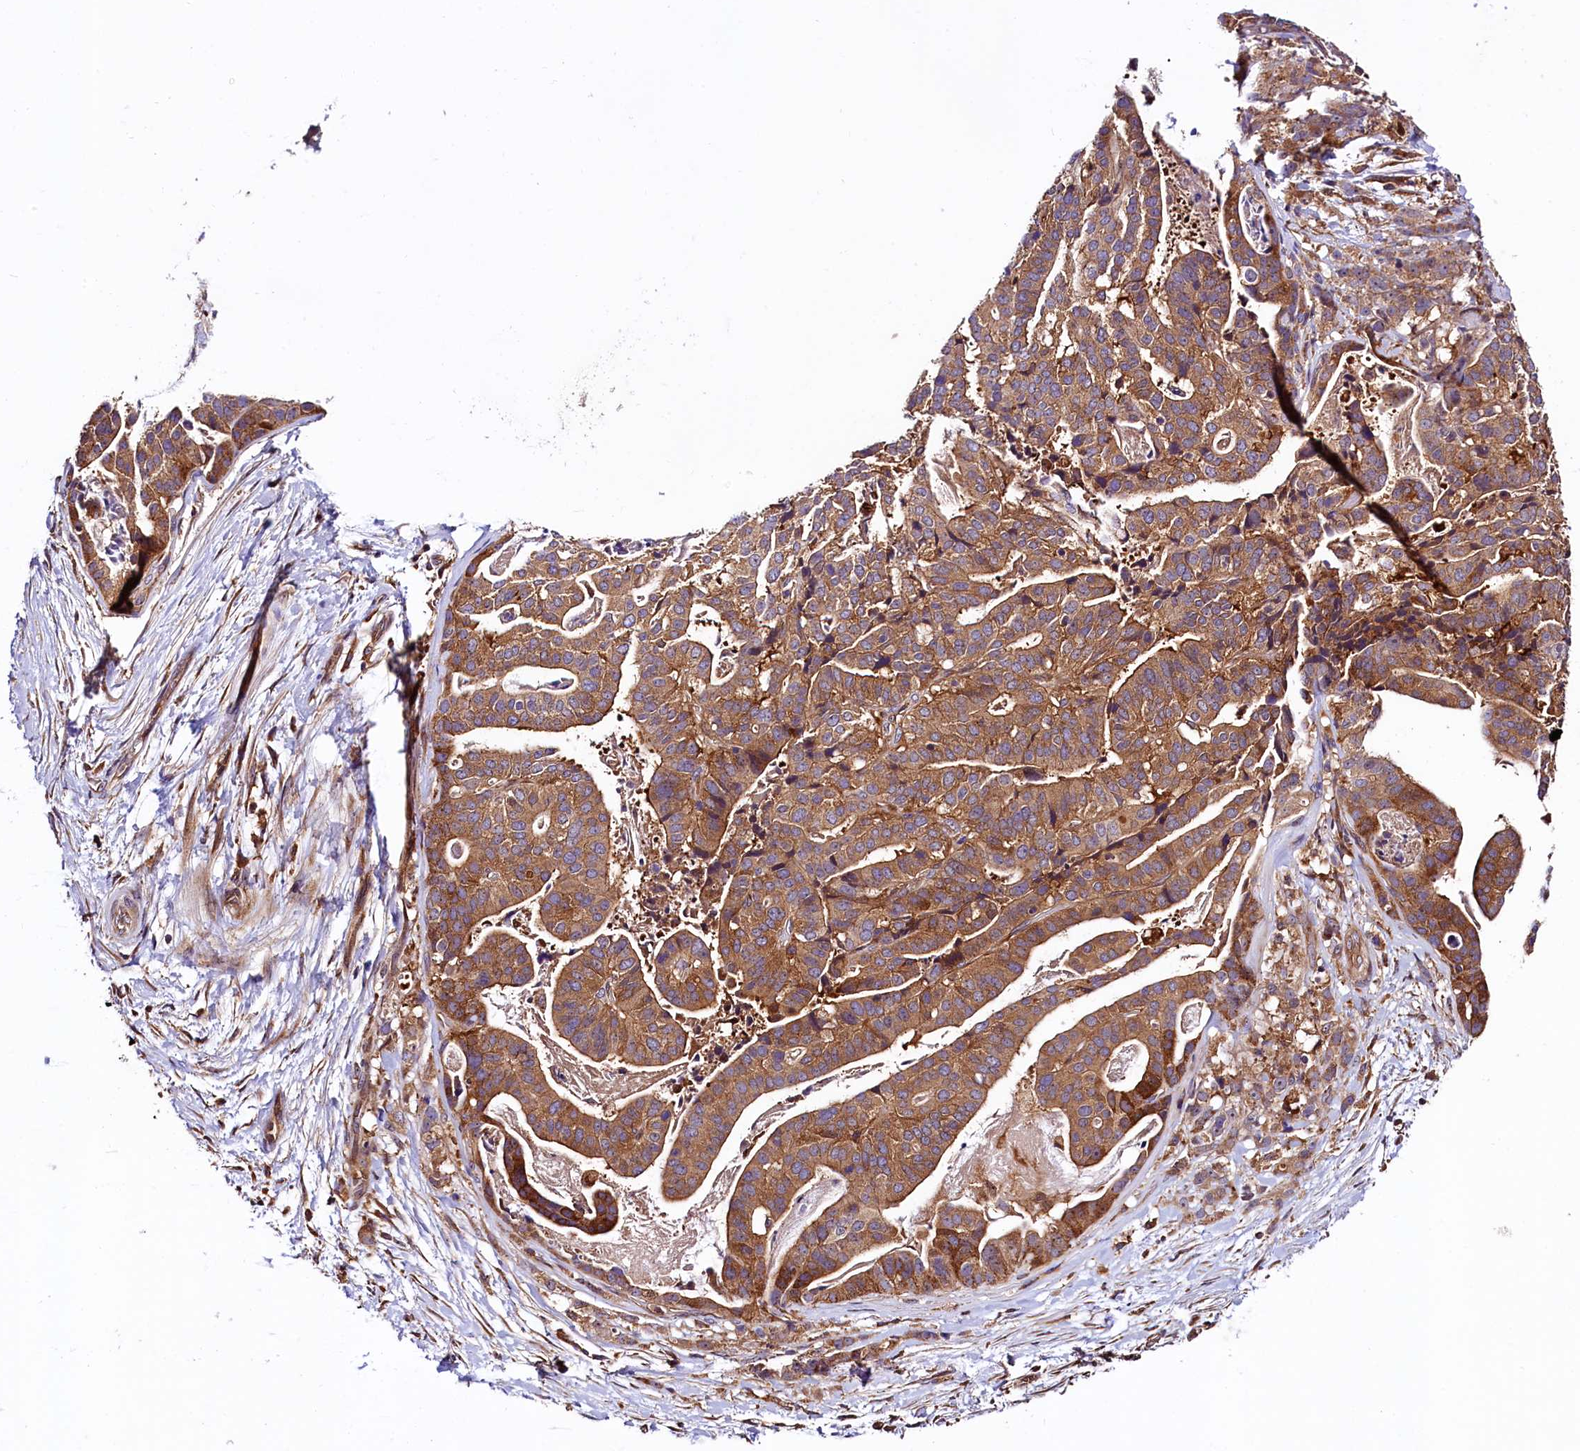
{"staining": {"intensity": "moderate", "quantity": ">75%", "location": "cytoplasmic/membranous"}, "tissue": "stomach cancer", "cell_type": "Tumor cells", "image_type": "cancer", "snomed": [{"axis": "morphology", "description": "Adenocarcinoma, NOS"}, {"axis": "topography", "description": "Stomach"}], "caption": "This is an image of immunohistochemistry (IHC) staining of stomach cancer, which shows moderate expression in the cytoplasmic/membranous of tumor cells.", "gene": "VPS35", "patient": {"sex": "male", "age": 48}}